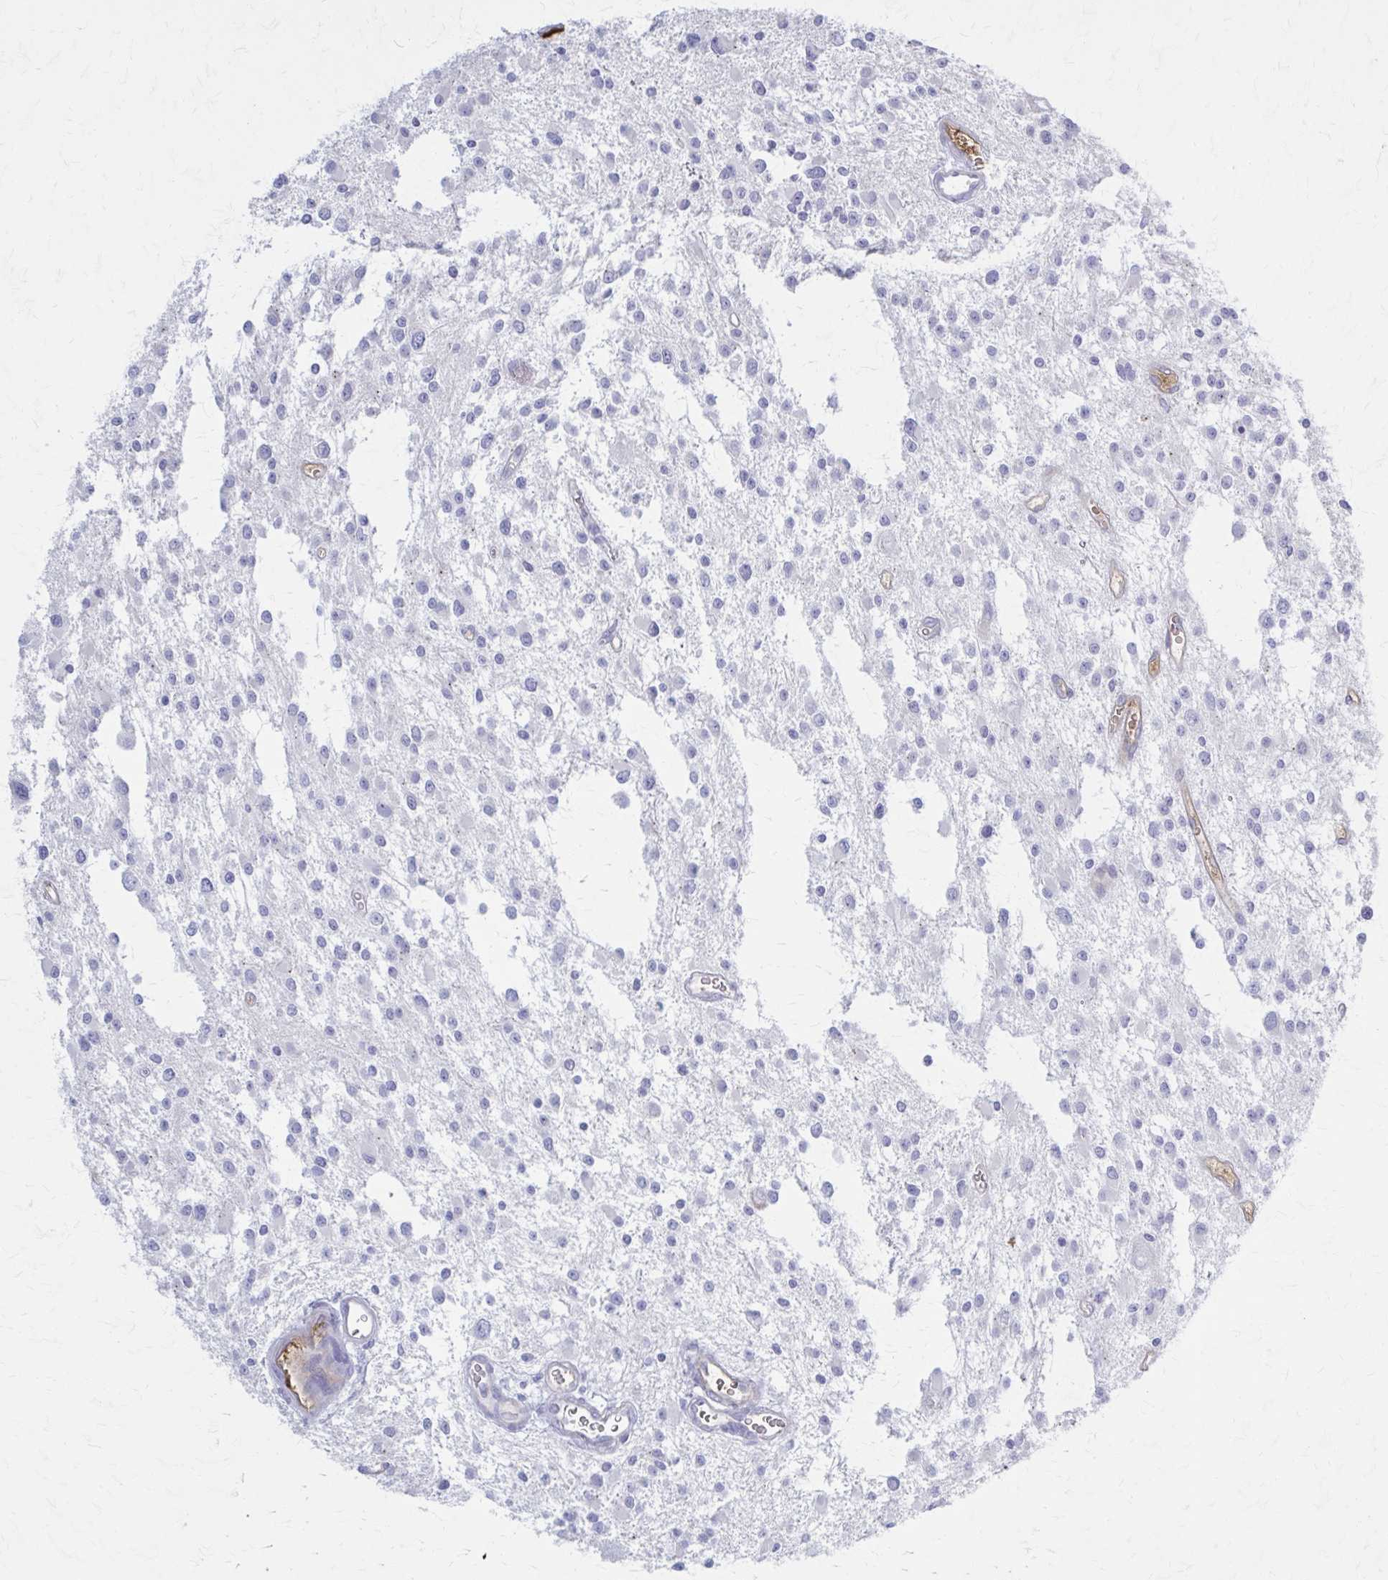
{"staining": {"intensity": "negative", "quantity": "none", "location": "none"}, "tissue": "glioma", "cell_type": "Tumor cells", "image_type": "cancer", "snomed": [{"axis": "morphology", "description": "Glioma, malignant, Low grade"}, {"axis": "topography", "description": "Brain"}], "caption": "High magnification brightfield microscopy of malignant glioma (low-grade) stained with DAB (brown) and counterstained with hematoxylin (blue): tumor cells show no significant positivity.", "gene": "SERPIND1", "patient": {"sex": "male", "age": 43}}